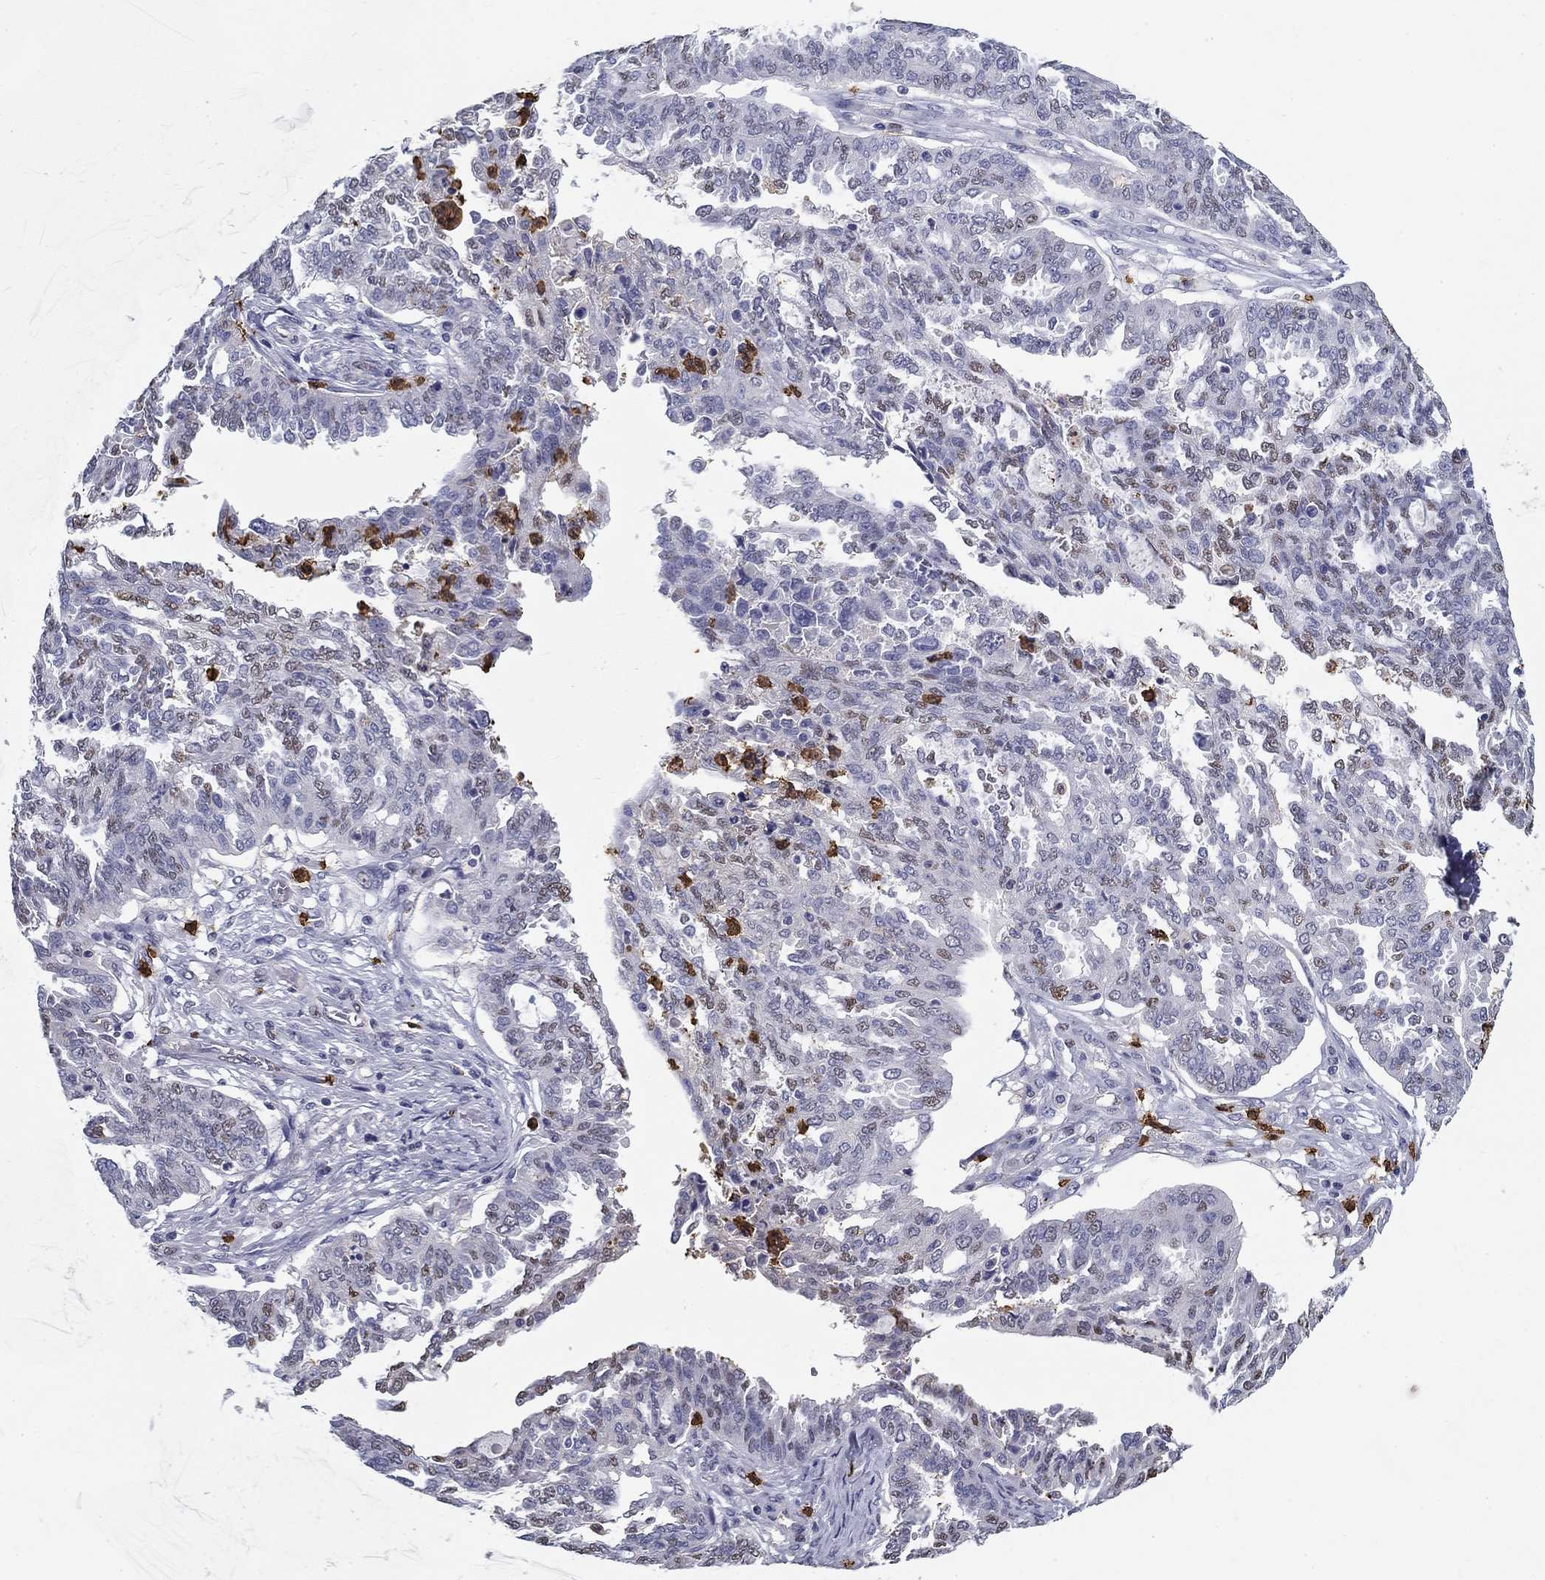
{"staining": {"intensity": "negative", "quantity": "none", "location": "none"}, "tissue": "ovarian cancer", "cell_type": "Tumor cells", "image_type": "cancer", "snomed": [{"axis": "morphology", "description": "Cystadenocarcinoma, serous, NOS"}, {"axis": "topography", "description": "Ovary"}], "caption": "A histopathology image of ovarian cancer stained for a protein exhibits no brown staining in tumor cells.", "gene": "IGSF8", "patient": {"sex": "female", "age": 67}}